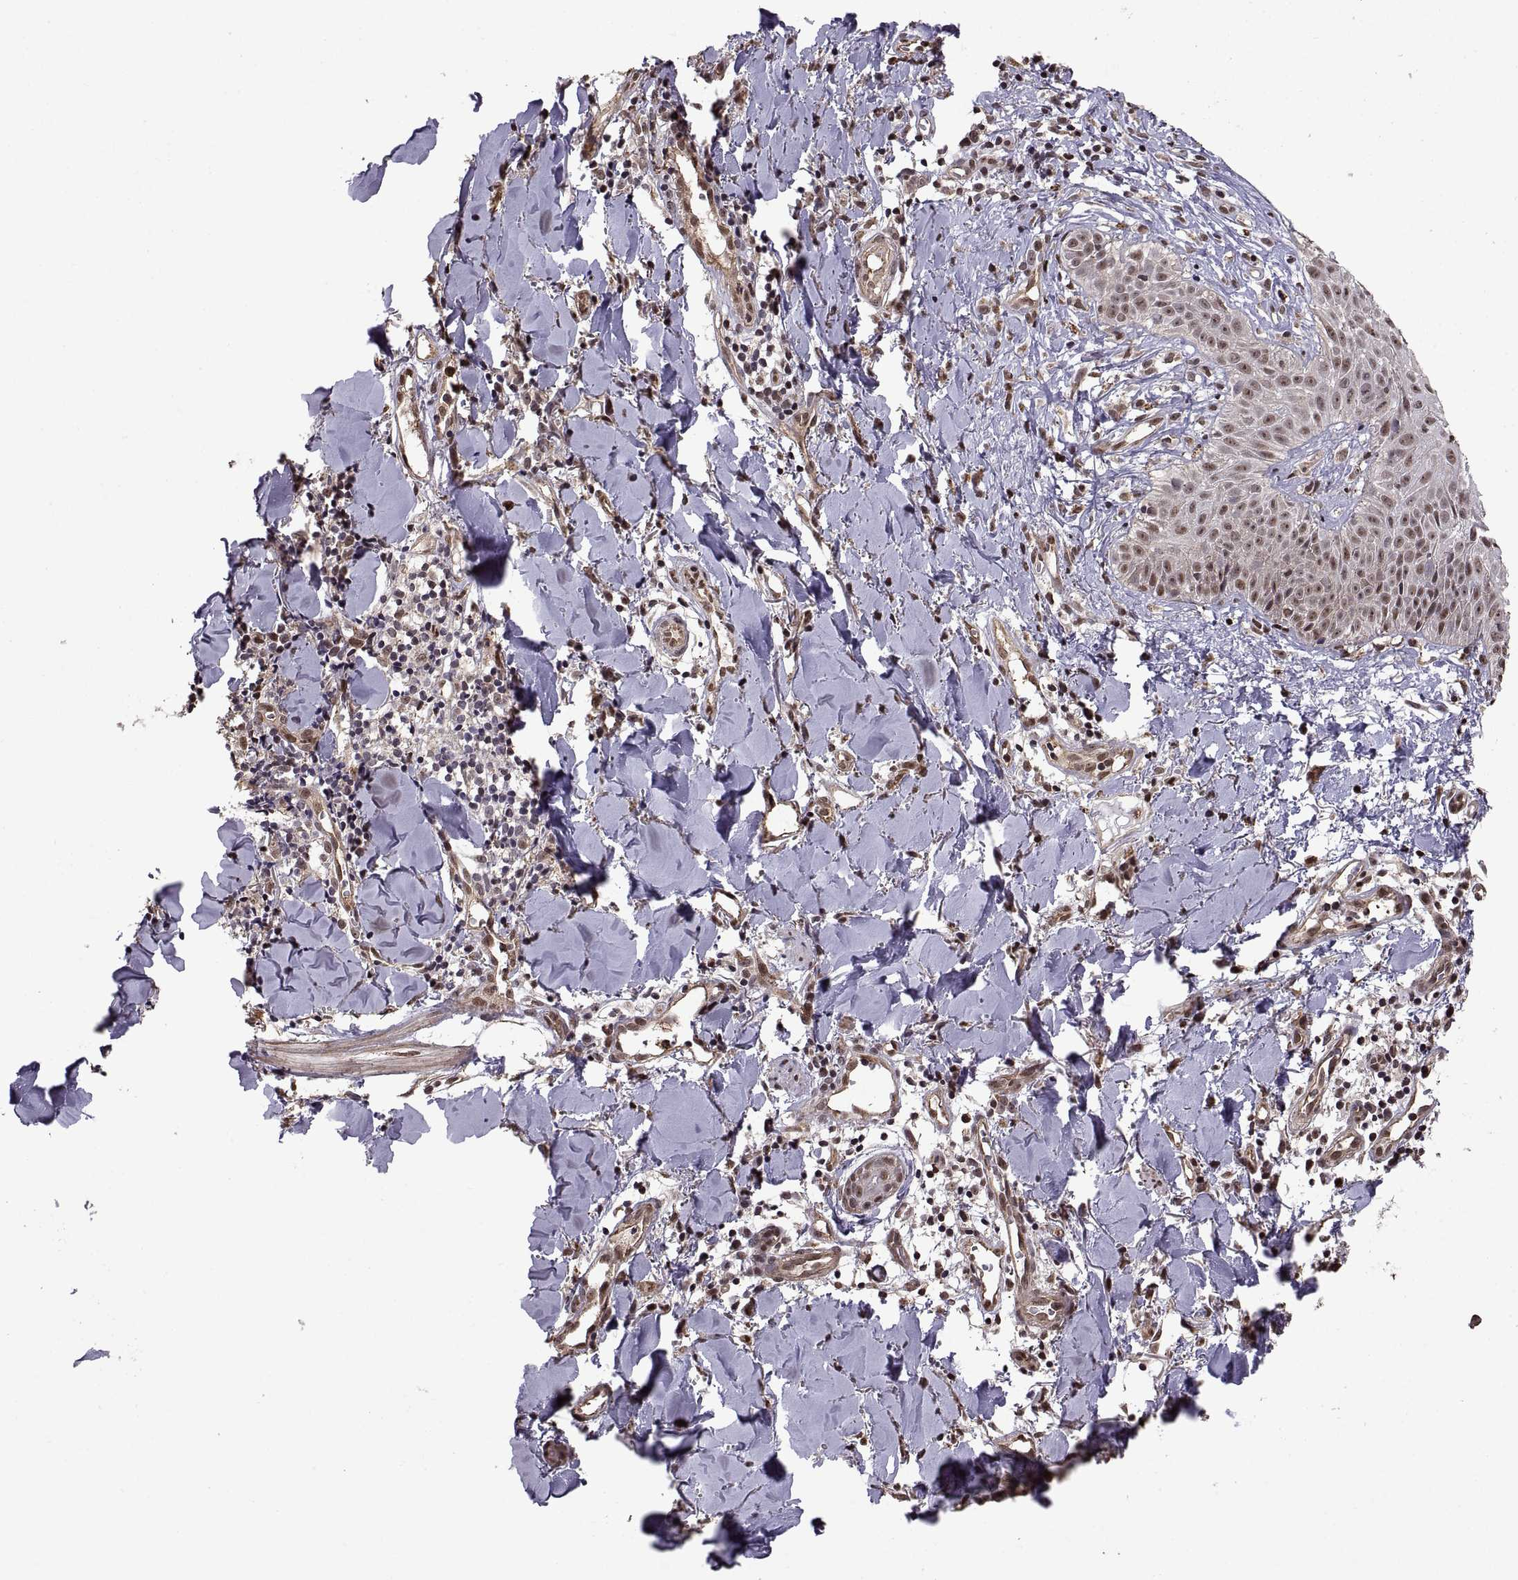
{"staining": {"intensity": "moderate", "quantity": "<25%", "location": "nuclear"}, "tissue": "melanoma", "cell_type": "Tumor cells", "image_type": "cancer", "snomed": [{"axis": "morphology", "description": "Malignant melanoma, NOS"}, {"axis": "topography", "description": "Skin"}], "caption": "Malignant melanoma stained for a protein reveals moderate nuclear positivity in tumor cells.", "gene": "ARRB1", "patient": {"sex": "male", "age": 51}}